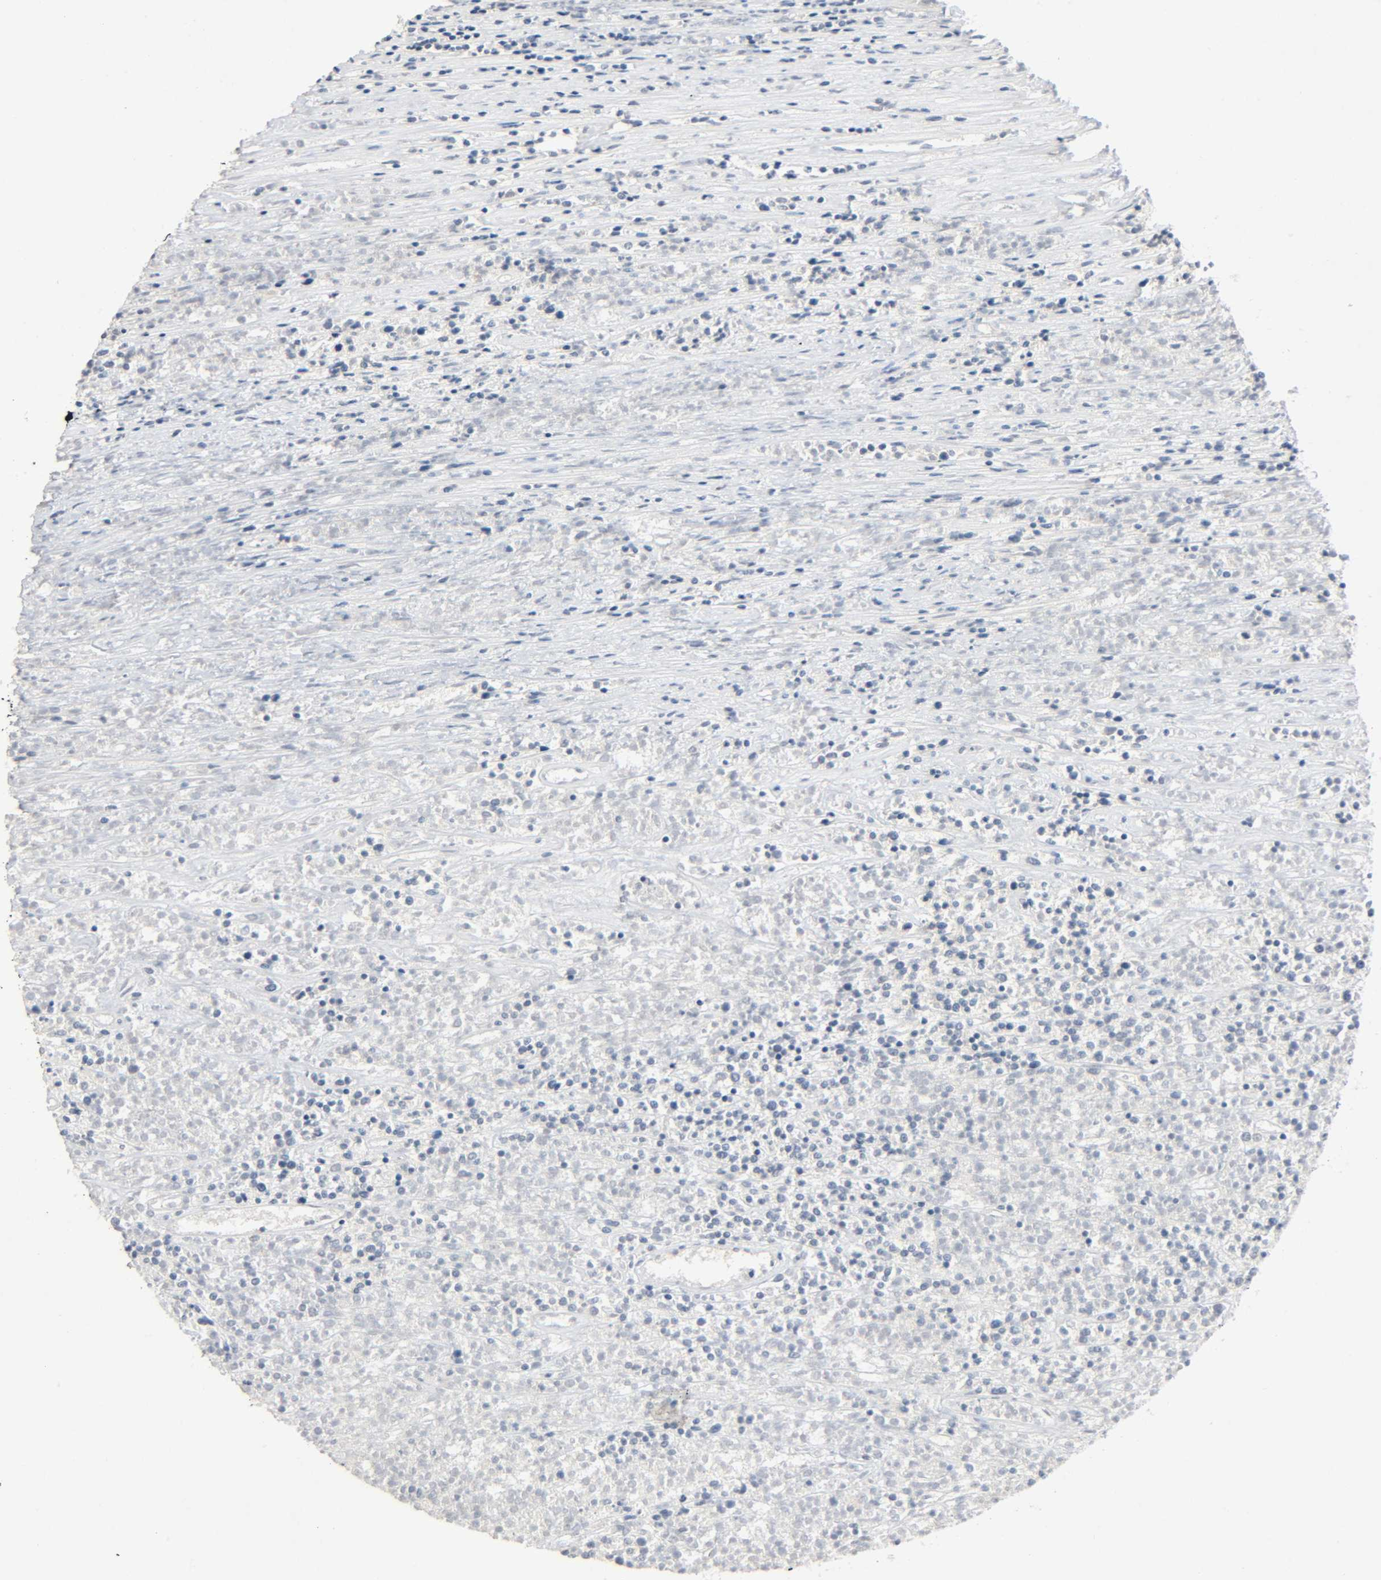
{"staining": {"intensity": "negative", "quantity": "none", "location": "none"}, "tissue": "lymphoma", "cell_type": "Tumor cells", "image_type": "cancer", "snomed": [{"axis": "morphology", "description": "Malignant lymphoma, non-Hodgkin's type, High grade"}, {"axis": "topography", "description": "Lymph node"}], "caption": "High magnification brightfield microscopy of high-grade malignant lymphoma, non-Hodgkin's type stained with DAB (3,3'-diaminobenzidine) (brown) and counterstained with hematoxylin (blue): tumor cells show no significant expression. The staining is performed using DAB (3,3'-diaminobenzidine) brown chromogen with nuclei counter-stained in using hematoxylin.", "gene": "MAPKAPK5", "patient": {"sex": "female", "age": 73}}